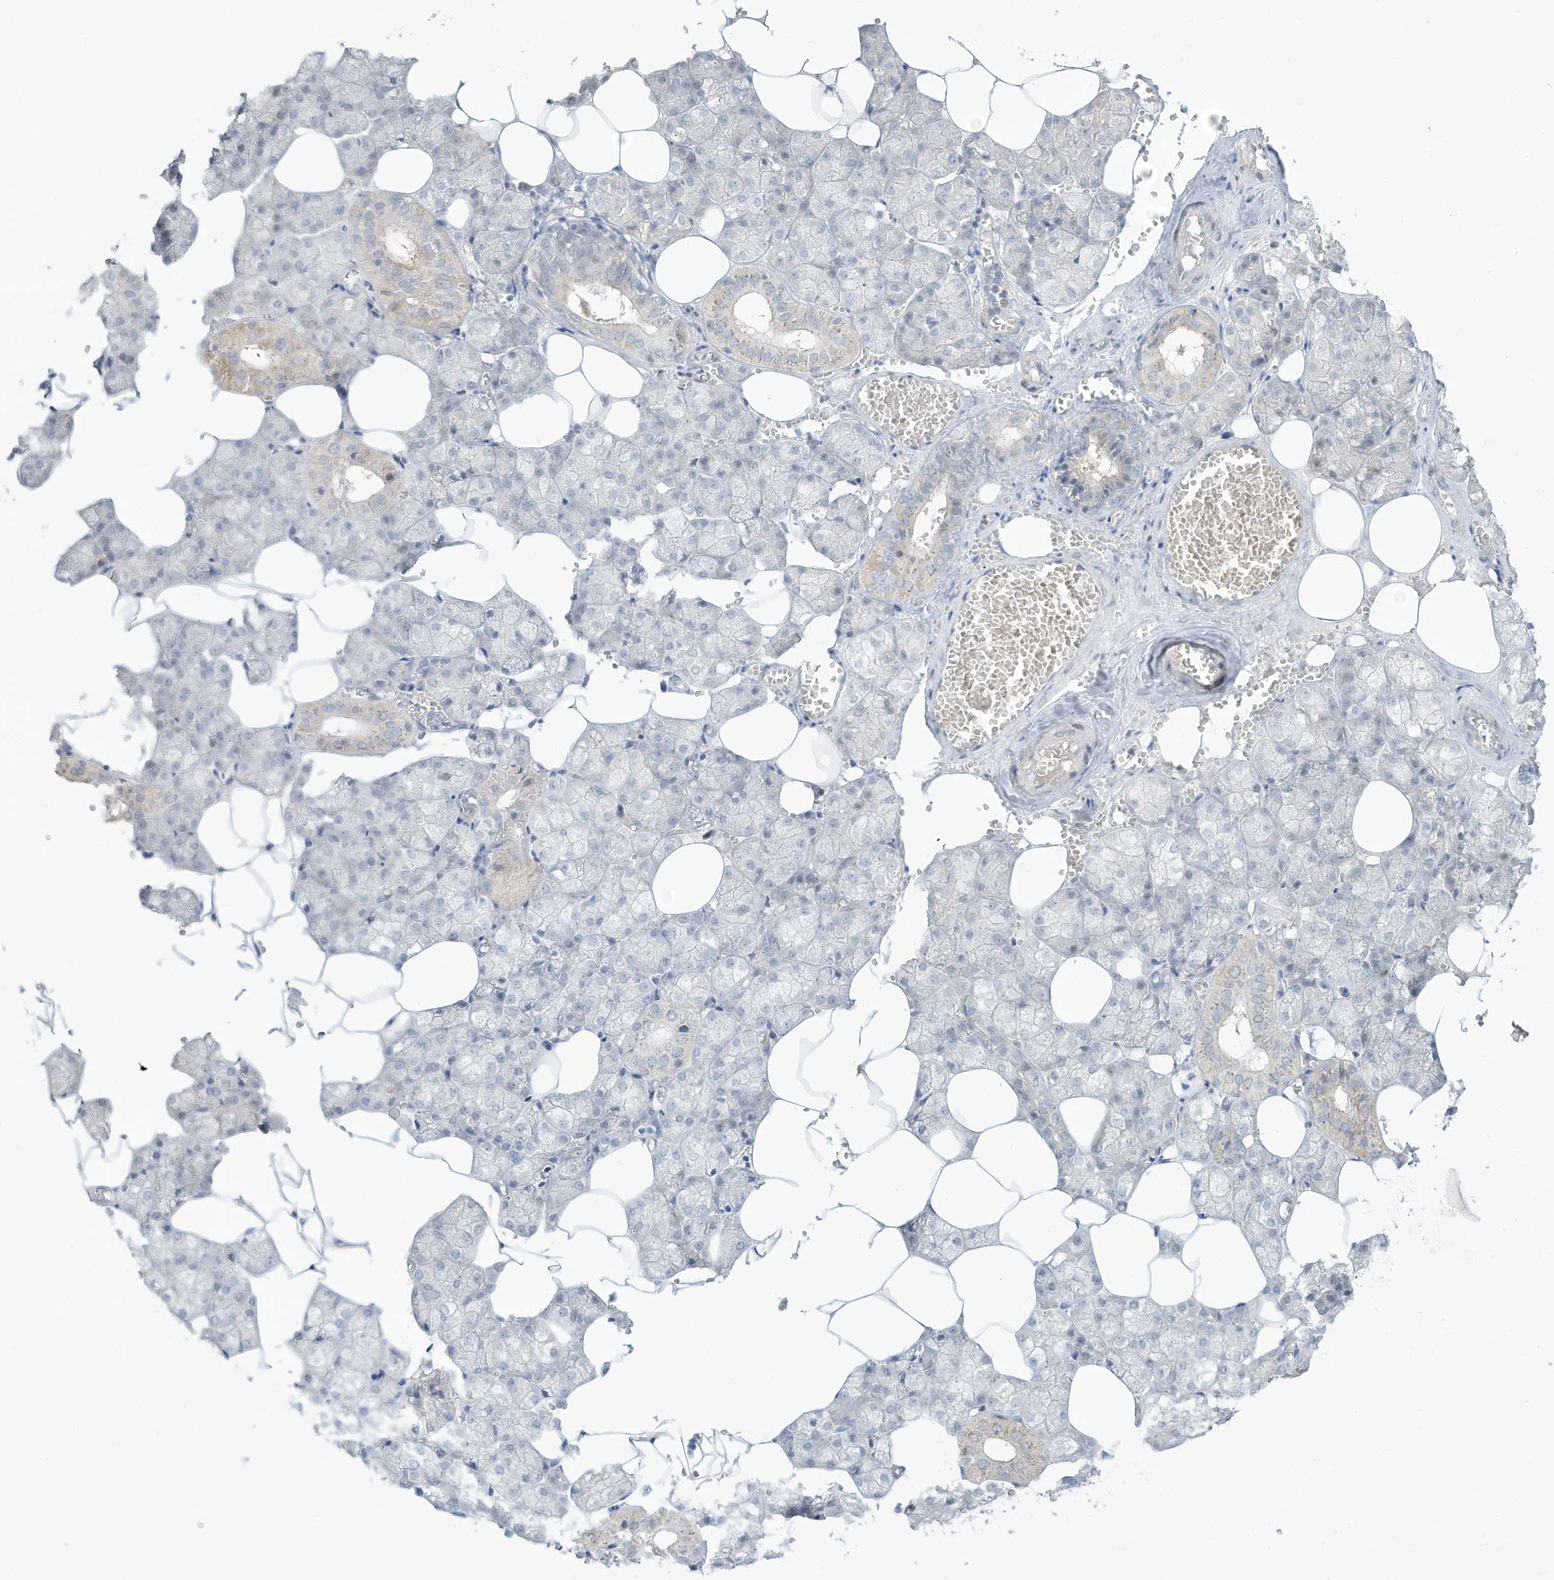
{"staining": {"intensity": "weak", "quantity": "<25%", "location": "cytoplasmic/membranous"}, "tissue": "salivary gland", "cell_type": "Glandular cells", "image_type": "normal", "snomed": [{"axis": "morphology", "description": "Normal tissue, NOS"}, {"axis": "topography", "description": "Salivary gland"}], "caption": "A photomicrograph of human salivary gland is negative for staining in glandular cells. Brightfield microscopy of immunohistochemistry (IHC) stained with DAB (3,3'-diaminobenzidine) (brown) and hematoxylin (blue), captured at high magnification.", "gene": "PAX6", "patient": {"sex": "male", "age": 62}}